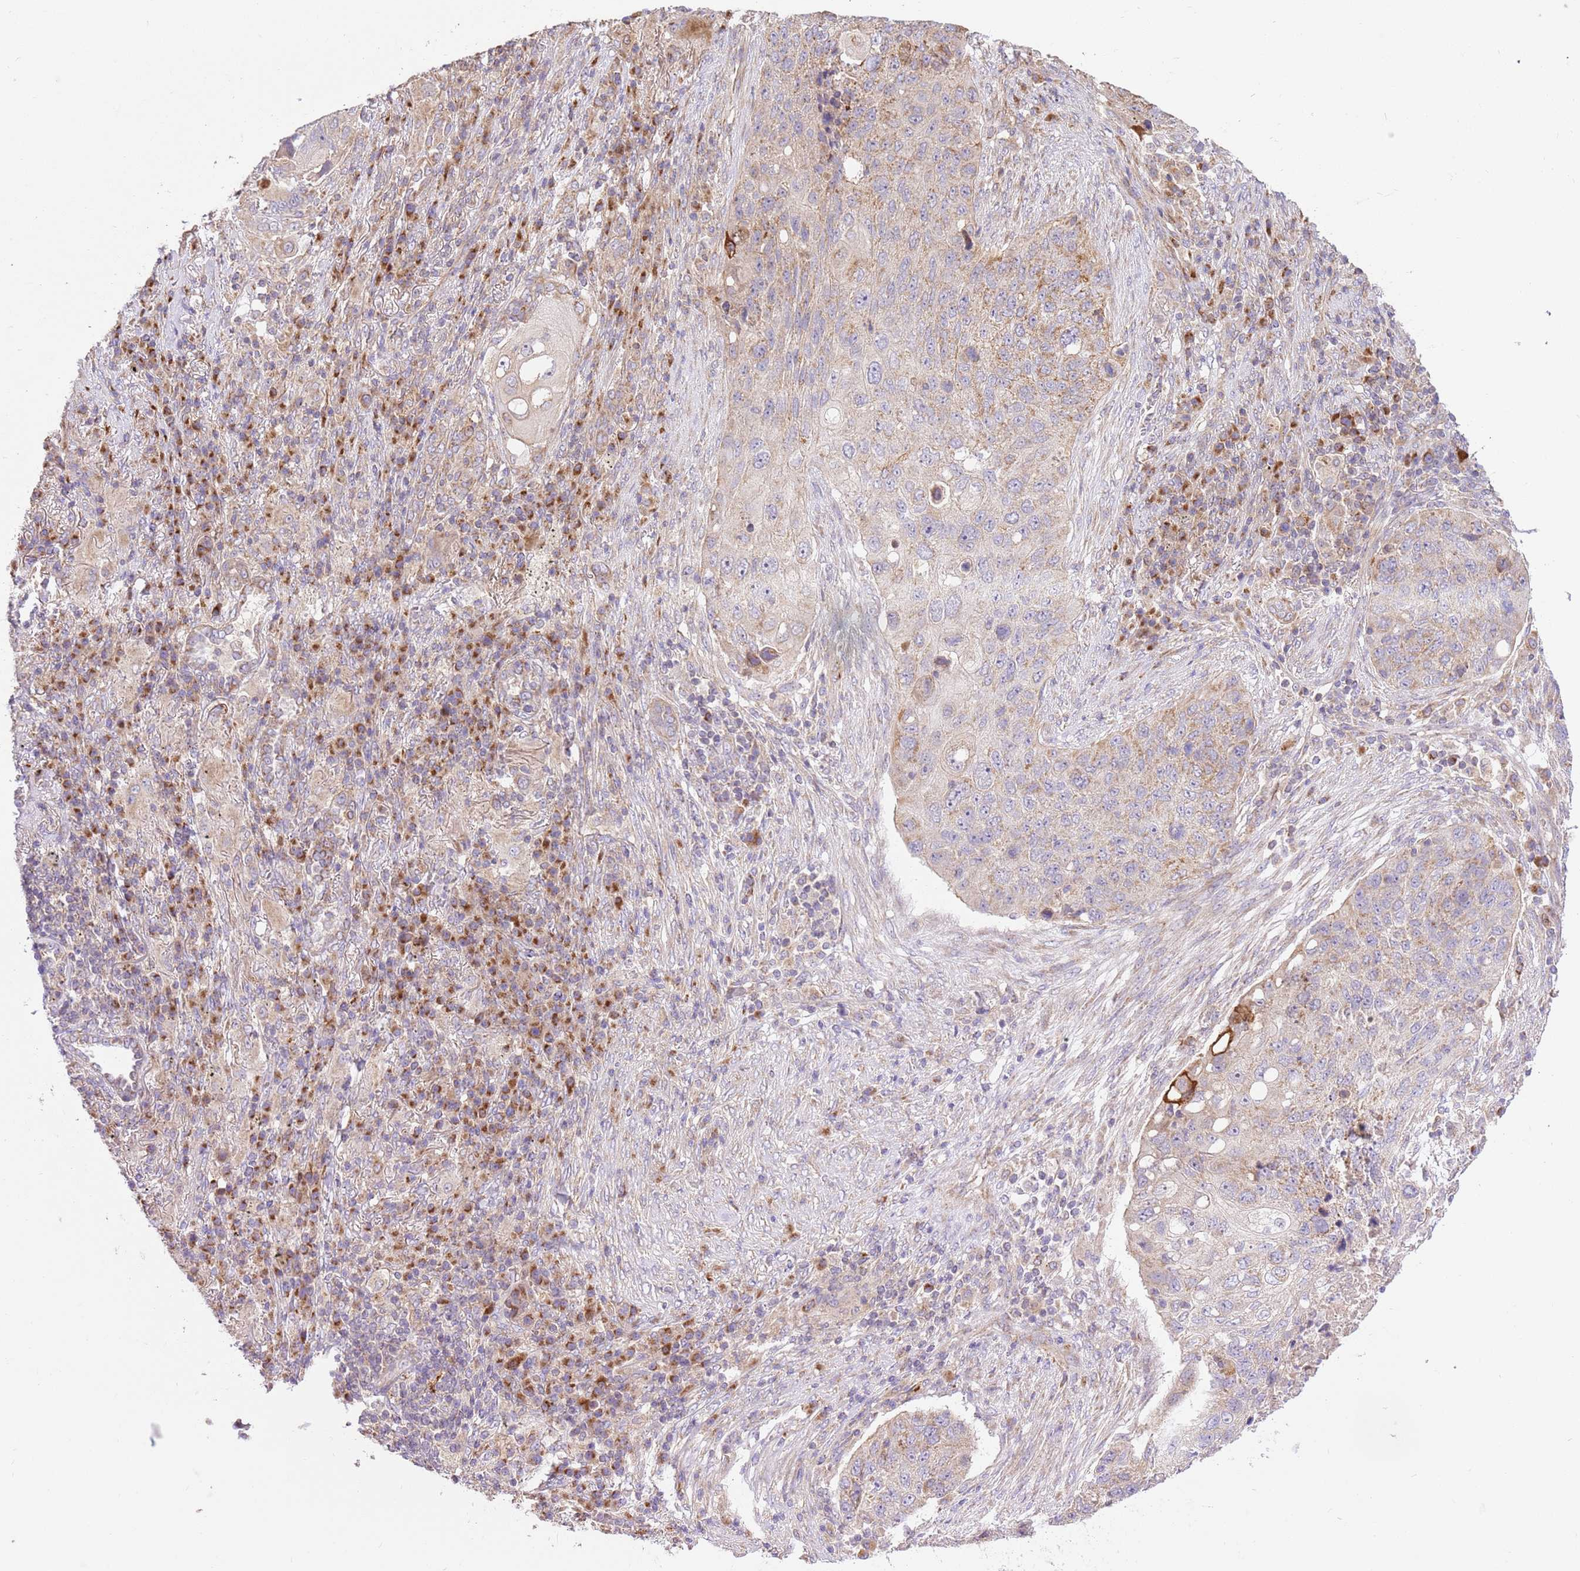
{"staining": {"intensity": "weak", "quantity": "25%-75%", "location": "cytoplasmic/membranous"}, "tissue": "lung cancer", "cell_type": "Tumor cells", "image_type": "cancer", "snomed": [{"axis": "morphology", "description": "Squamous cell carcinoma, NOS"}, {"axis": "topography", "description": "Lung"}], "caption": "The micrograph exhibits staining of lung cancer, revealing weak cytoplasmic/membranous protein expression (brown color) within tumor cells.", "gene": "SPATA2L", "patient": {"sex": "female", "age": 63}}